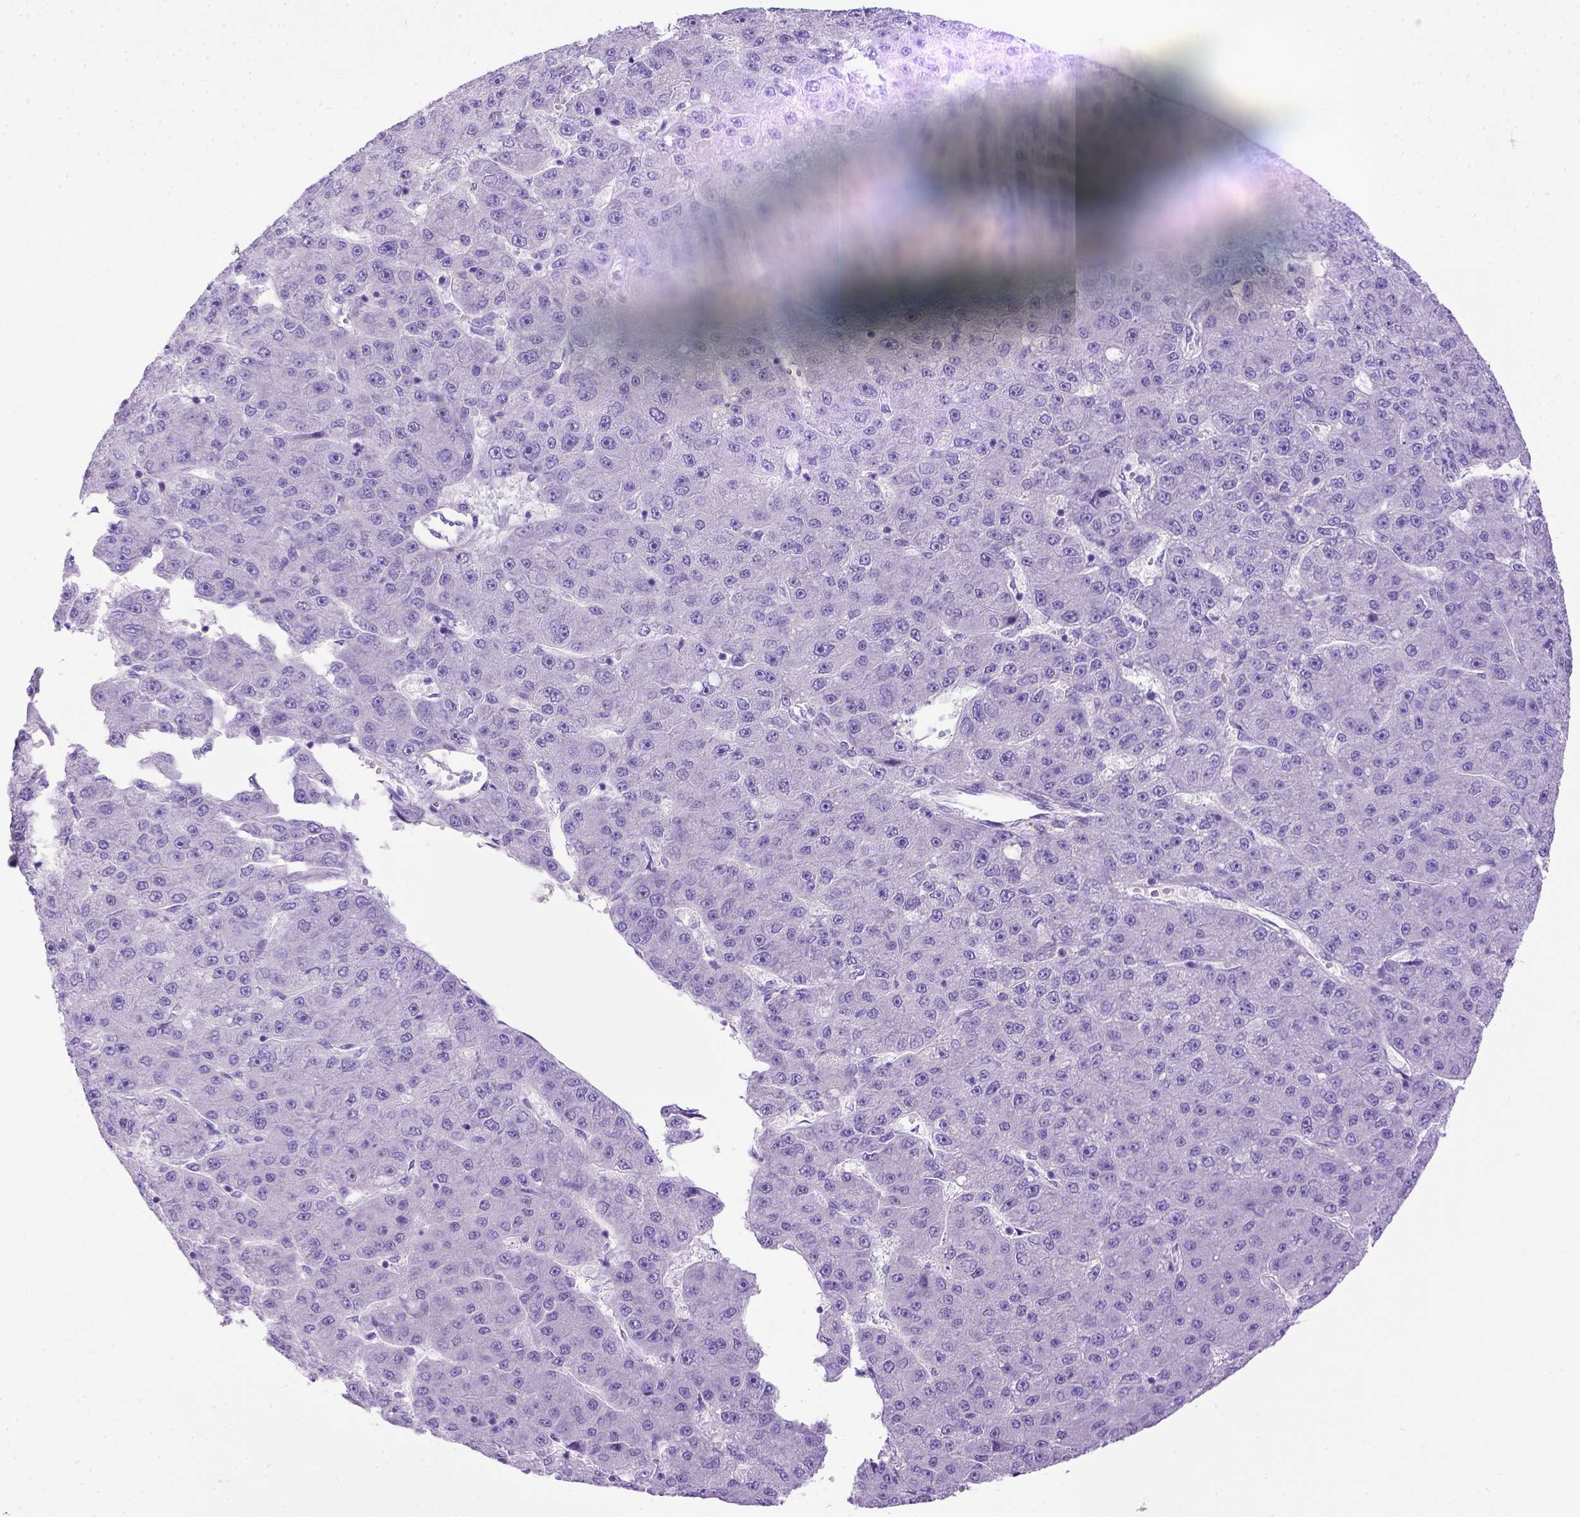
{"staining": {"intensity": "negative", "quantity": "none", "location": "none"}, "tissue": "liver cancer", "cell_type": "Tumor cells", "image_type": "cancer", "snomed": [{"axis": "morphology", "description": "Carcinoma, Hepatocellular, NOS"}, {"axis": "topography", "description": "Liver"}], "caption": "High power microscopy image of an IHC micrograph of liver cancer, revealing no significant positivity in tumor cells.", "gene": "LRRC18", "patient": {"sex": "male", "age": 67}}